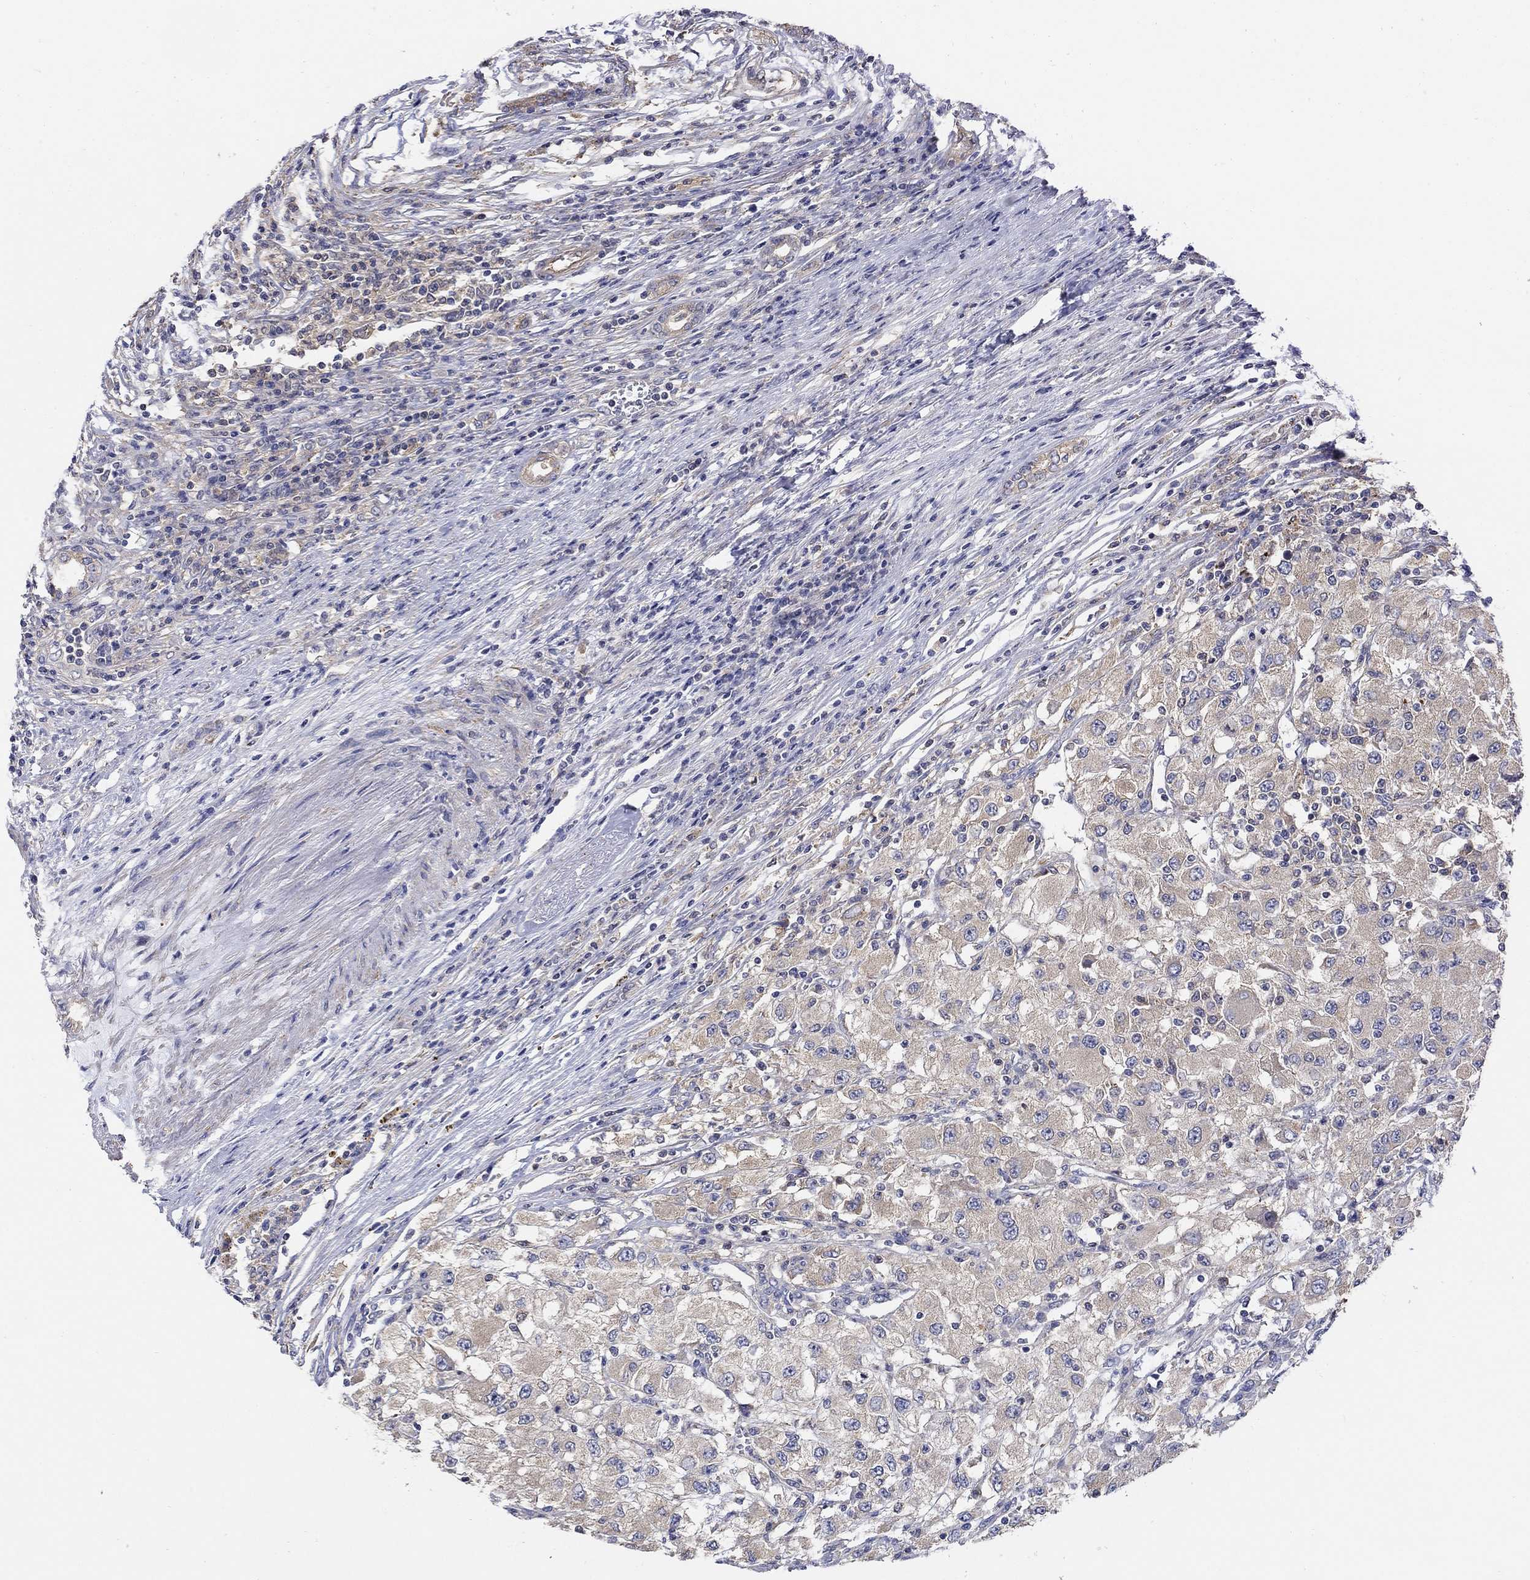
{"staining": {"intensity": "weak", "quantity": "25%-75%", "location": "cytoplasmic/membranous"}, "tissue": "renal cancer", "cell_type": "Tumor cells", "image_type": "cancer", "snomed": [{"axis": "morphology", "description": "Adenocarcinoma, NOS"}, {"axis": "topography", "description": "Kidney"}], "caption": "Immunohistochemistry (IHC) (DAB (3,3'-diaminobenzidine)) staining of human renal adenocarcinoma demonstrates weak cytoplasmic/membranous protein expression in about 25%-75% of tumor cells.", "gene": "TEKT3", "patient": {"sex": "female", "age": 67}}